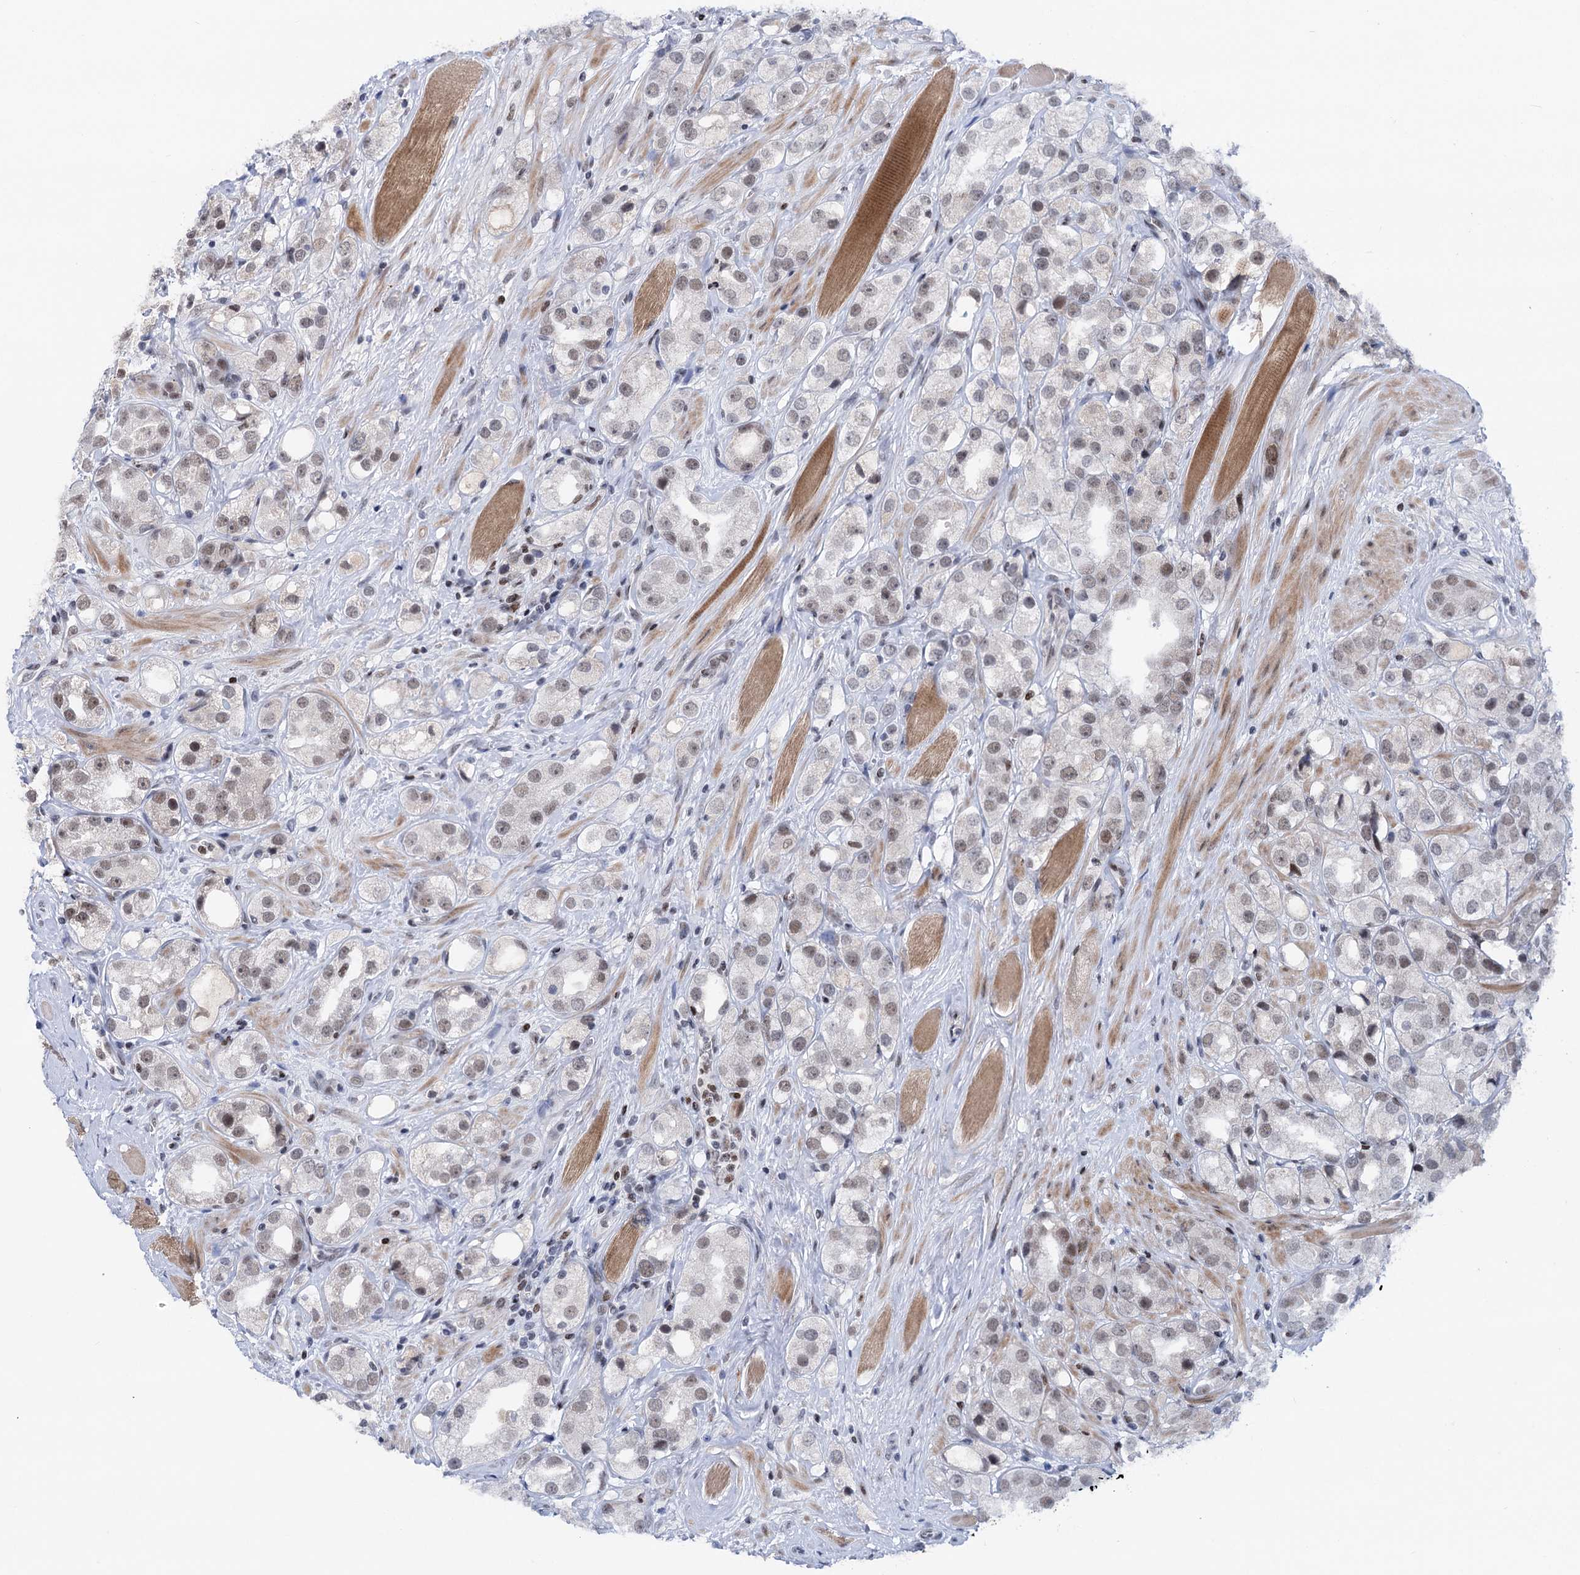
{"staining": {"intensity": "weak", "quantity": "<25%", "location": "nuclear"}, "tissue": "prostate cancer", "cell_type": "Tumor cells", "image_type": "cancer", "snomed": [{"axis": "morphology", "description": "Adenocarcinoma, NOS"}, {"axis": "topography", "description": "Prostate"}], "caption": "High power microscopy photomicrograph of an immunohistochemistry image of prostate cancer, revealing no significant expression in tumor cells.", "gene": "ZCCHC10", "patient": {"sex": "male", "age": 79}}